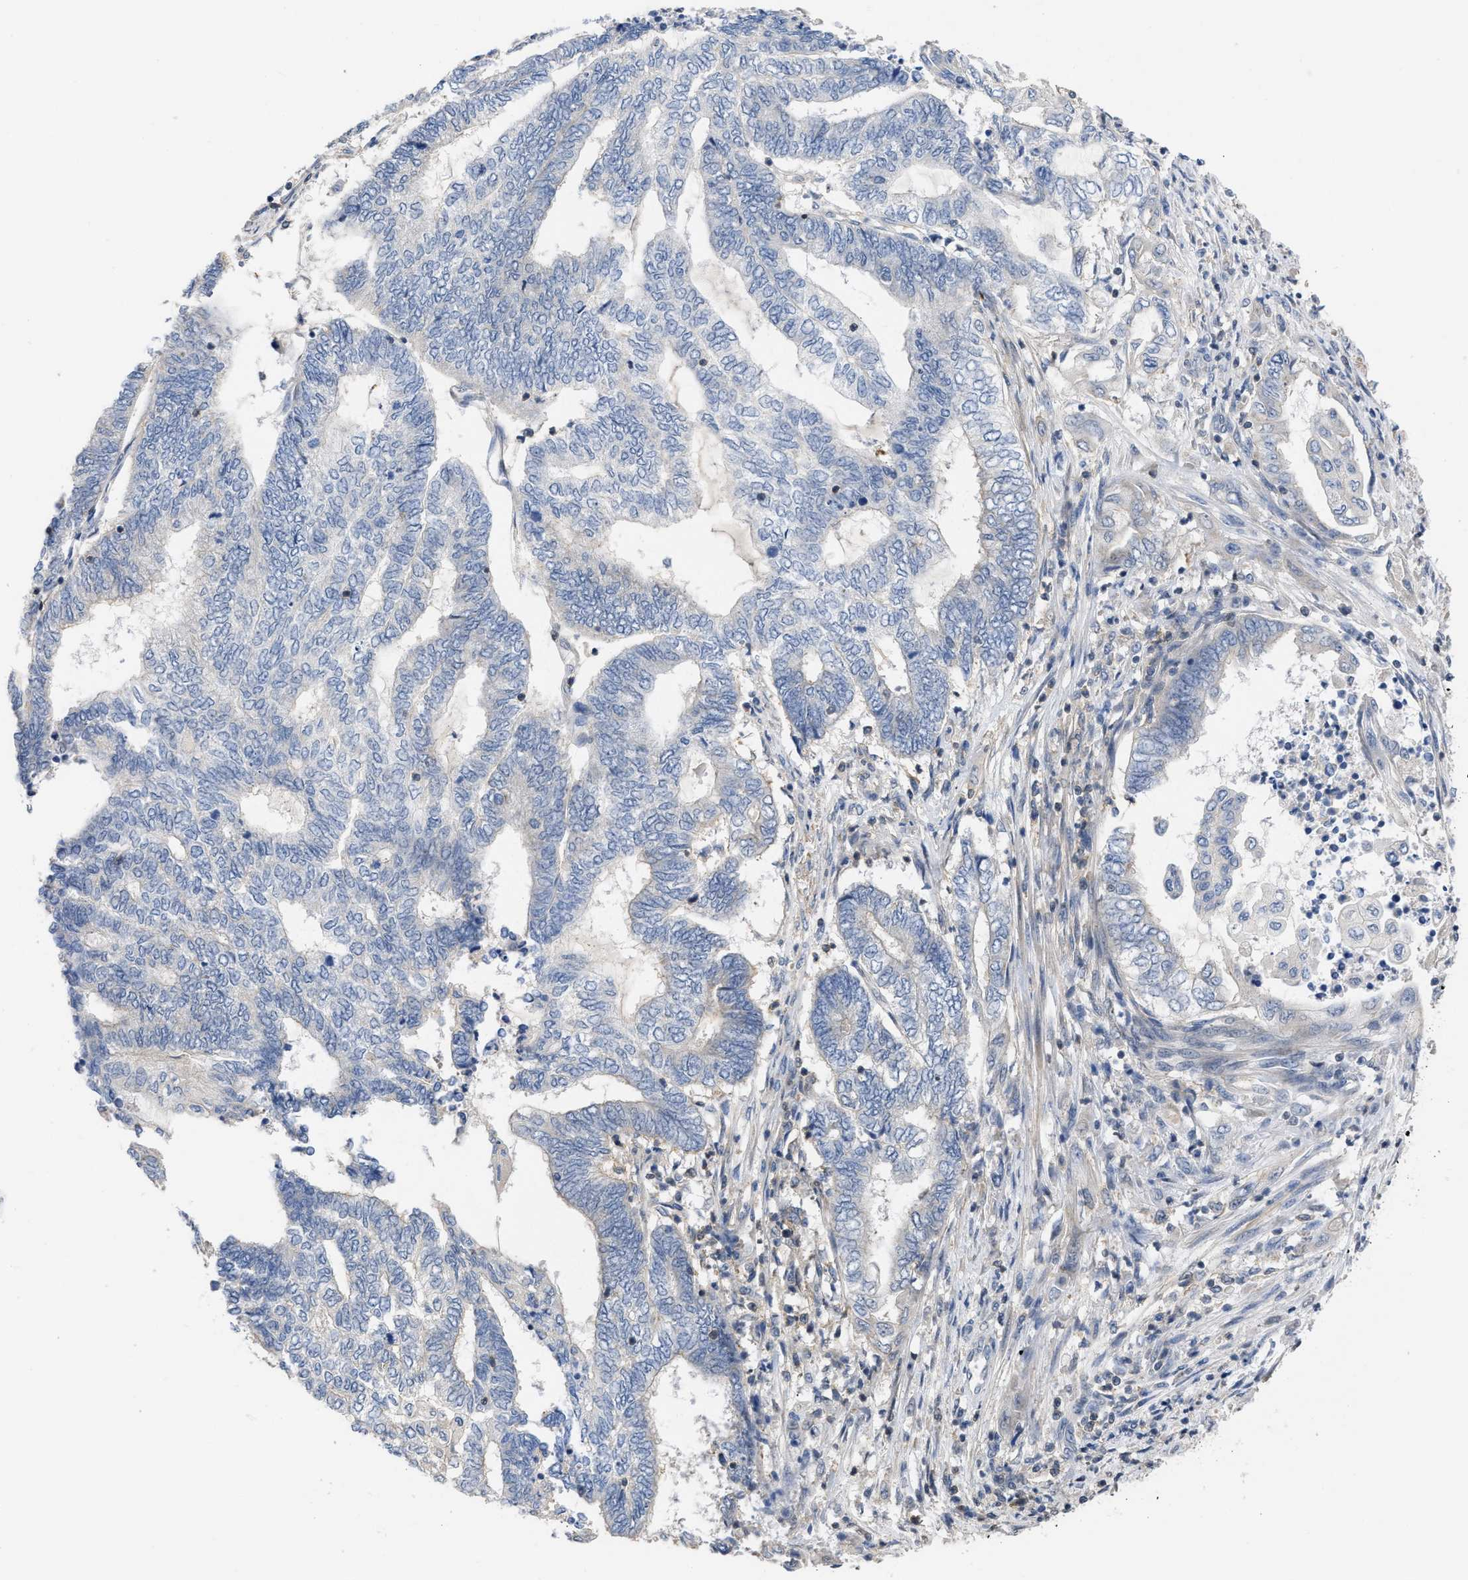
{"staining": {"intensity": "negative", "quantity": "none", "location": "none"}, "tissue": "endometrial cancer", "cell_type": "Tumor cells", "image_type": "cancer", "snomed": [{"axis": "morphology", "description": "Adenocarcinoma, NOS"}, {"axis": "topography", "description": "Uterus"}, {"axis": "topography", "description": "Endometrium"}], "caption": "Micrograph shows no protein staining in tumor cells of endometrial cancer tissue. (Brightfield microscopy of DAB immunohistochemistry at high magnification).", "gene": "TMEM131", "patient": {"sex": "female", "age": 70}}